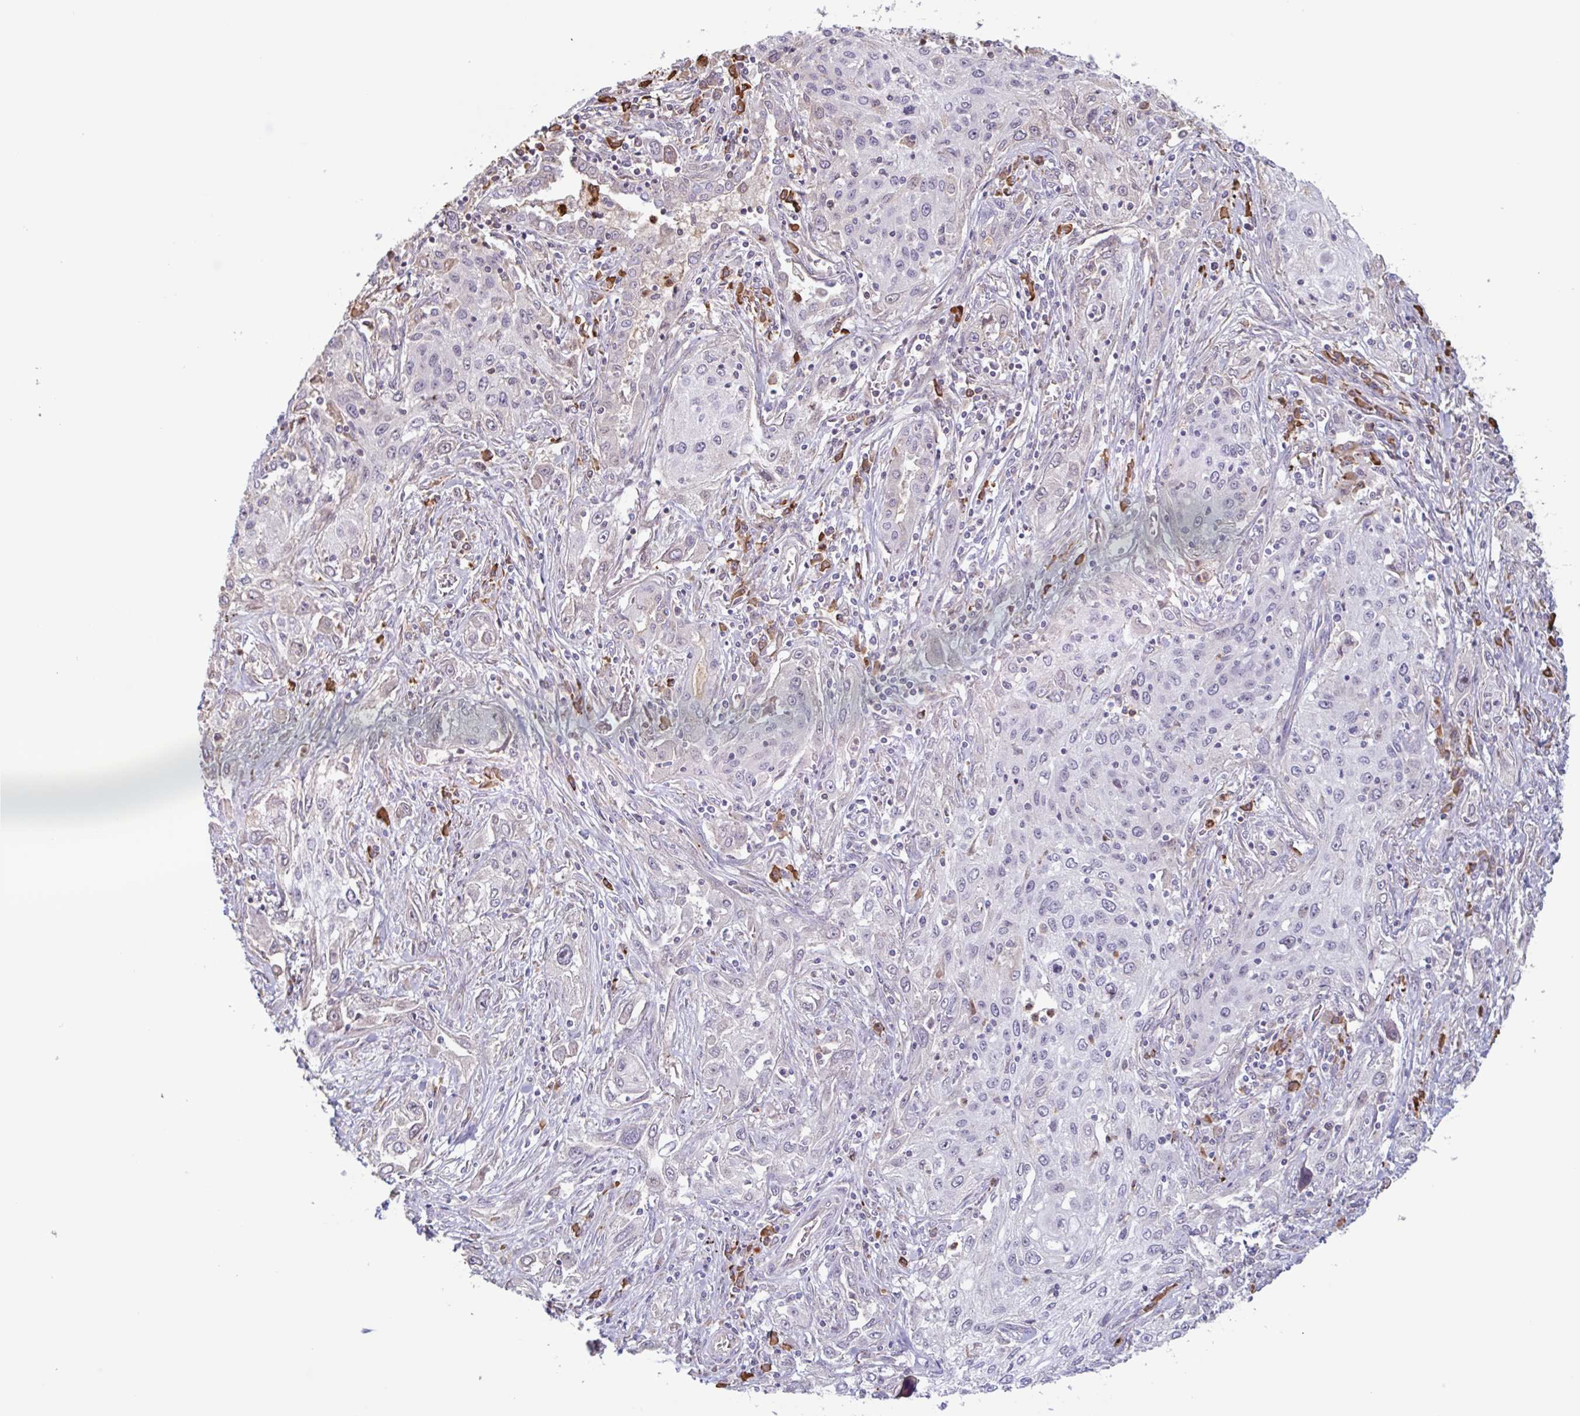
{"staining": {"intensity": "negative", "quantity": "none", "location": "none"}, "tissue": "lung cancer", "cell_type": "Tumor cells", "image_type": "cancer", "snomed": [{"axis": "morphology", "description": "Squamous cell carcinoma, NOS"}, {"axis": "topography", "description": "Lung"}], "caption": "Protein analysis of lung cancer (squamous cell carcinoma) reveals no significant positivity in tumor cells.", "gene": "TAF1D", "patient": {"sex": "female", "age": 69}}